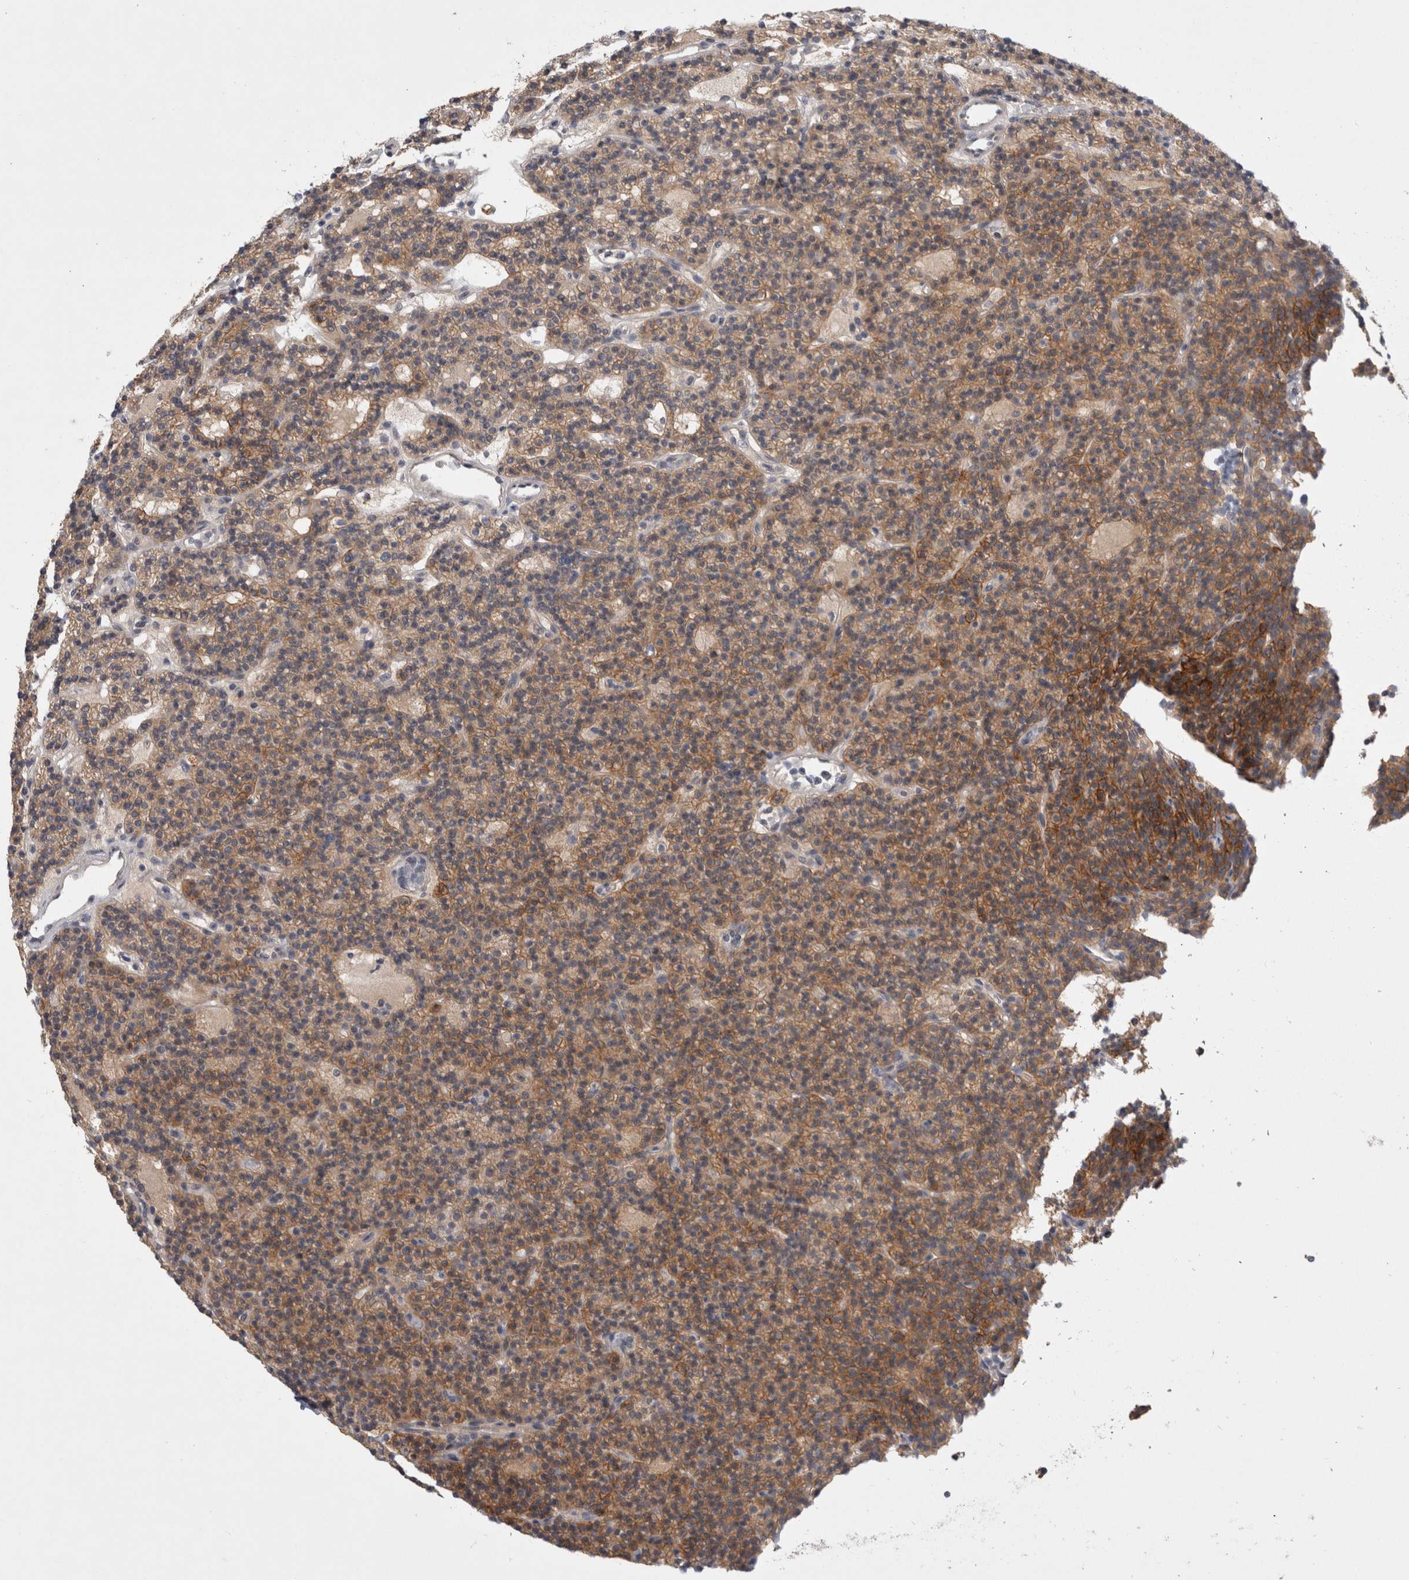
{"staining": {"intensity": "moderate", "quantity": ">75%", "location": "cytoplasmic/membranous"}, "tissue": "parathyroid gland", "cell_type": "Glandular cells", "image_type": "normal", "snomed": [{"axis": "morphology", "description": "Normal tissue, NOS"}, {"axis": "topography", "description": "Parathyroid gland"}], "caption": "Immunohistochemical staining of benign human parathyroid gland displays moderate cytoplasmic/membranous protein expression in approximately >75% of glandular cells. The protein is stained brown, and the nuclei are stained in blue (DAB (3,3'-diaminobenzidine) IHC with brightfield microscopy, high magnification).", "gene": "CERS3", "patient": {"sex": "male", "age": 75}}